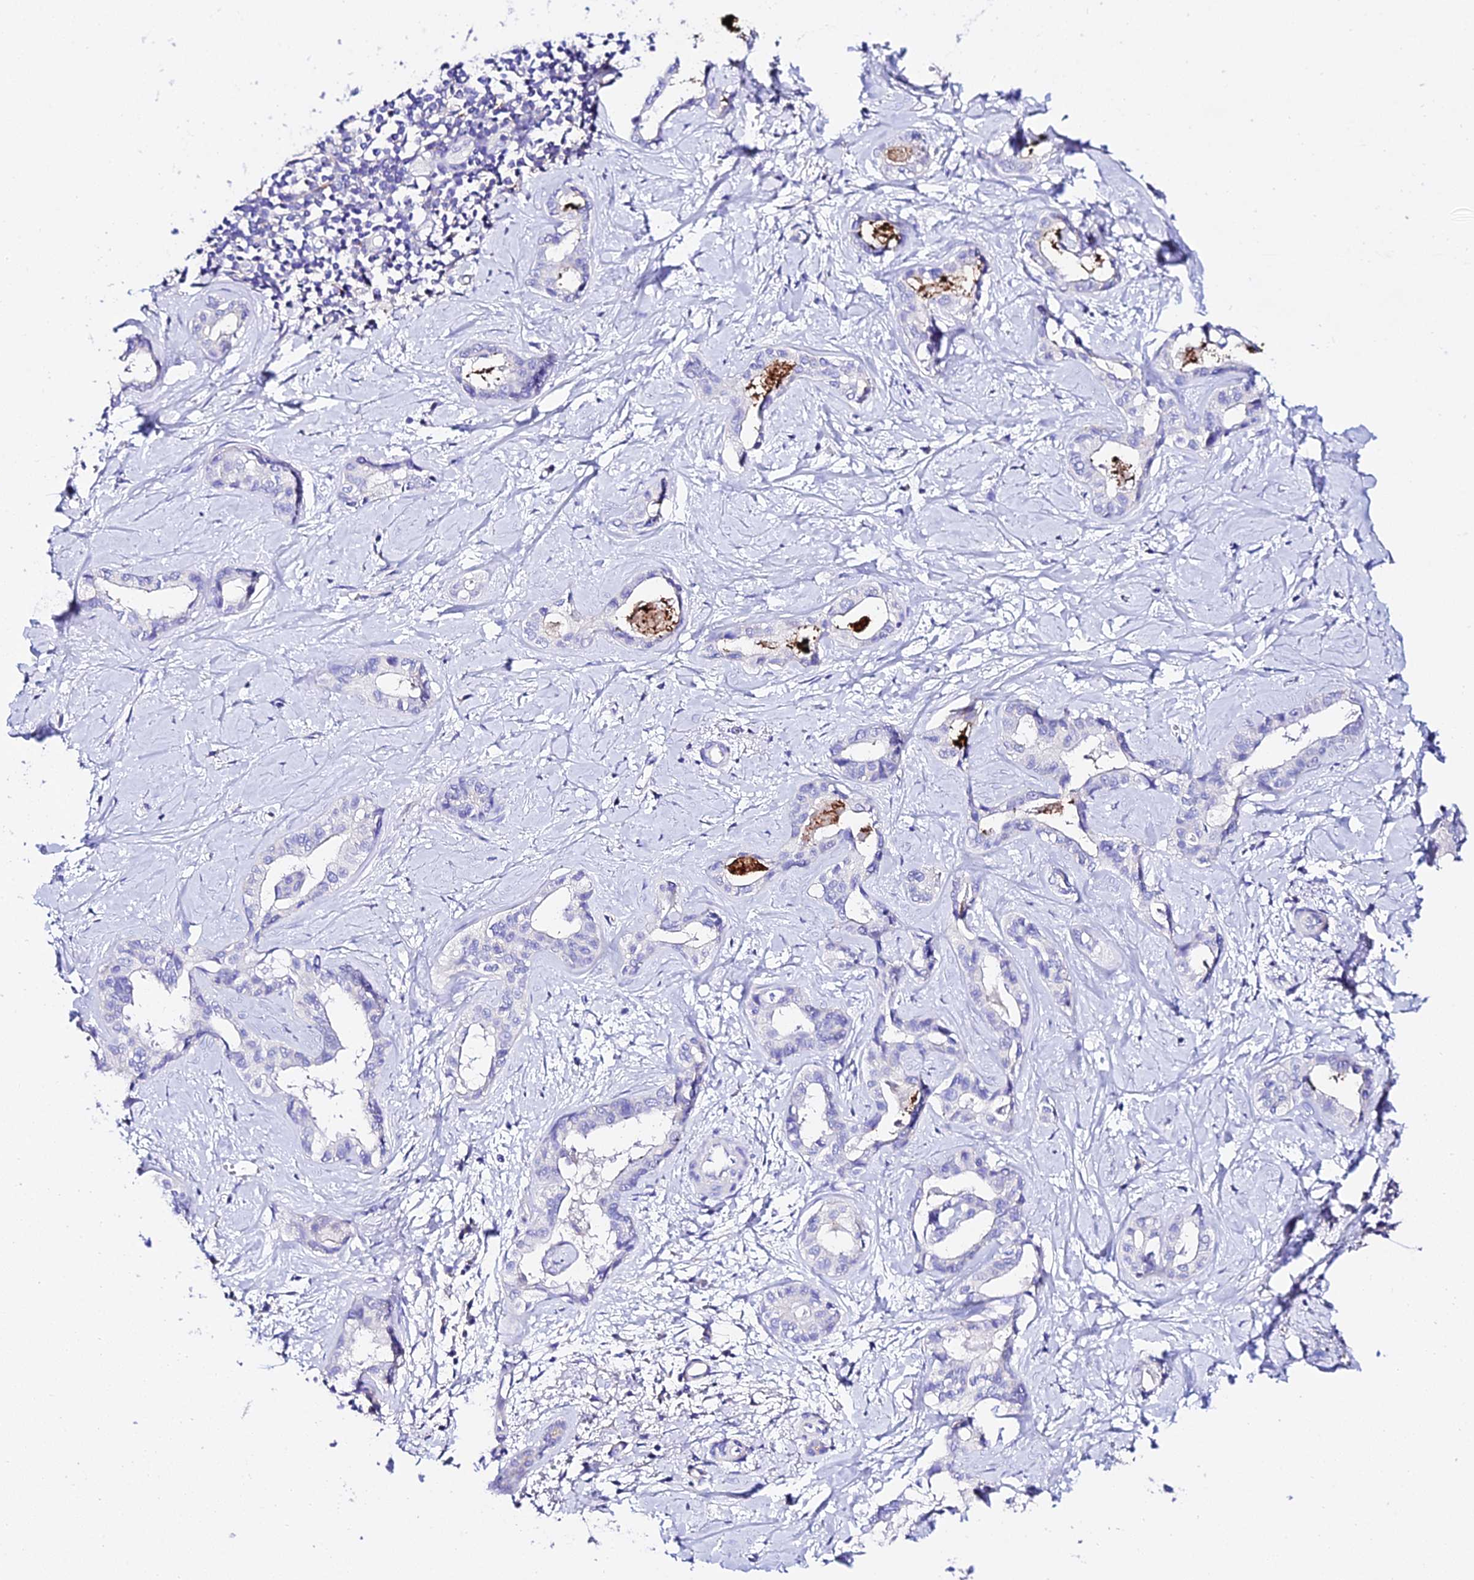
{"staining": {"intensity": "negative", "quantity": "none", "location": "none"}, "tissue": "liver cancer", "cell_type": "Tumor cells", "image_type": "cancer", "snomed": [{"axis": "morphology", "description": "Cholangiocarcinoma"}, {"axis": "topography", "description": "Liver"}], "caption": "High power microscopy histopathology image of an immunohistochemistry (IHC) histopathology image of liver cancer, revealing no significant expression in tumor cells. Brightfield microscopy of immunohistochemistry (IHC) stained with DAB (brown) and hematoxylin (blue), captured at high magnification.", "gene": "TMEM117", "patient": {"sex": "female", "age": 77}}